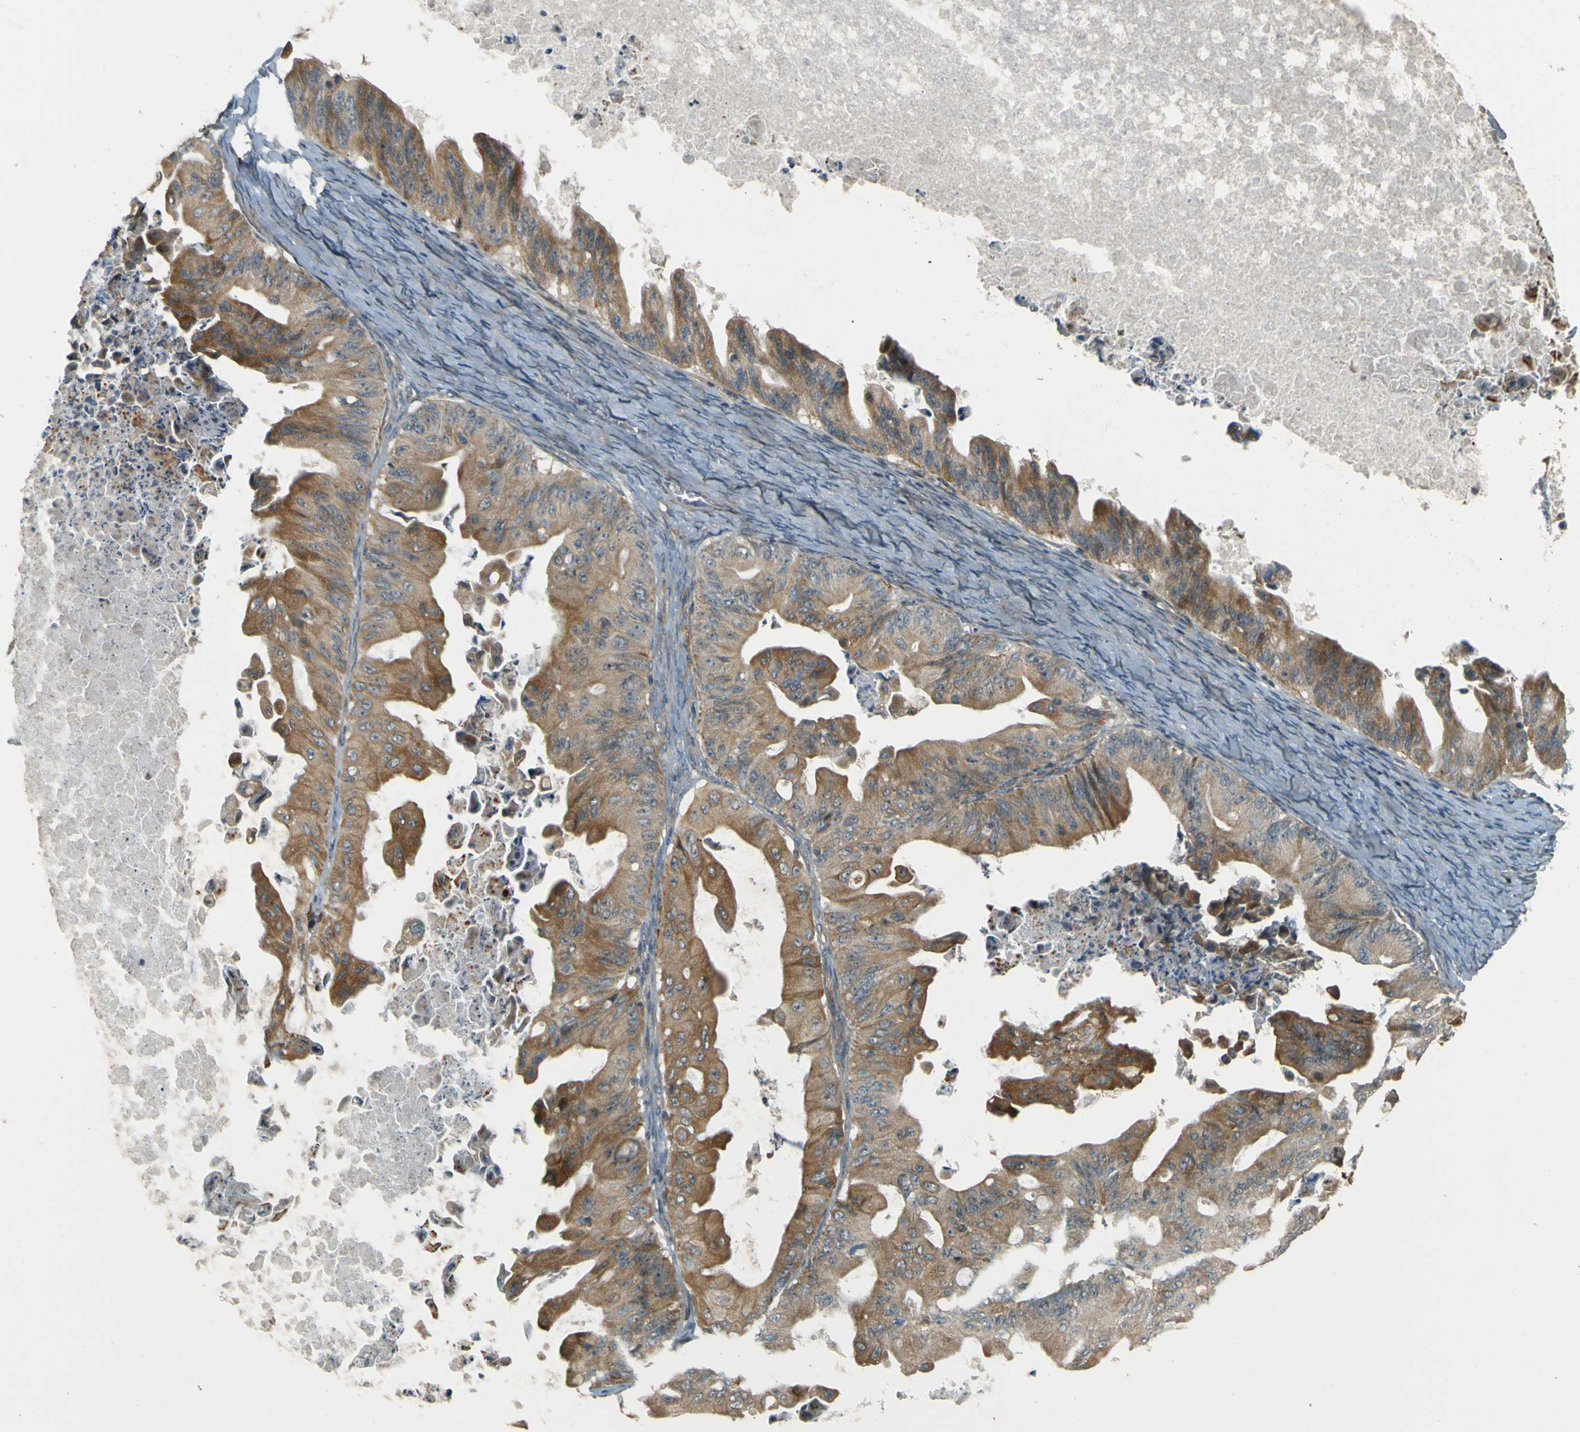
{"staining": {"intensity": "moderate", "quantity": ">75%", "location": "cytoplasmic/membranous"}, "tissue": "ovarian cancer", "cell_type": "Tumor cells", "image_type": "cancer", "snomed": [{"axis": "morphology", "description": "Cystadenocarcinoma, mucinous, NOS"}, {"axis": "topography", "description": "Ovary"}], "caption": "Ovarian mucinous cystadenocarcinoma stained with a protein marker displays moderate staining in tumor cells.", "gene": "LPCAT1", "patient": {"sex": "female", "age": 37}}